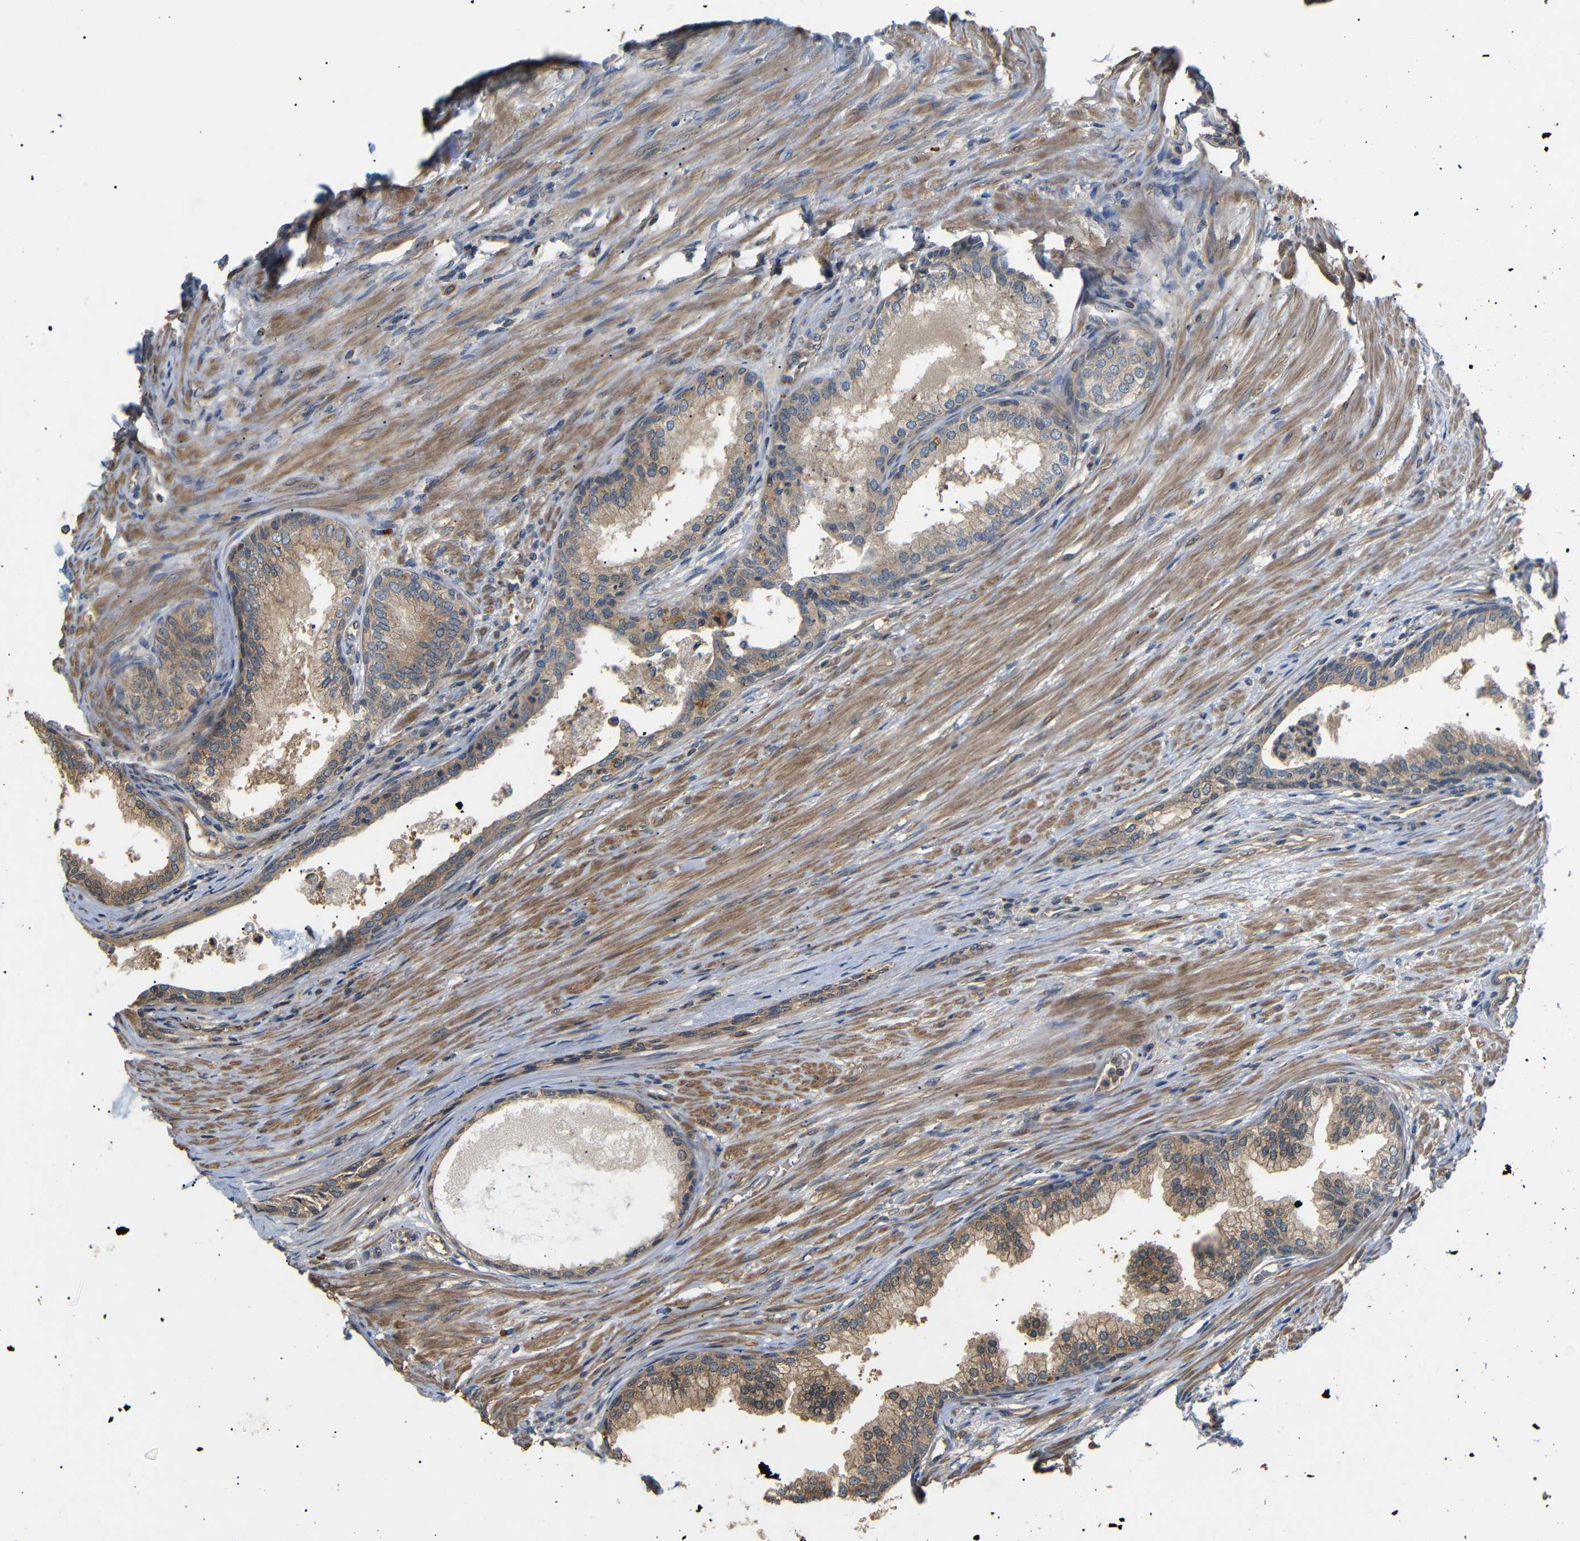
{"staining": {"intensity": "moderate", "quantity": ">75%", "location": "cytoplasmic/membranous"}, "tissue": "prostate", "cell_type": "Glandular cells", "image_type": "normal", "snomed": [{"axis": "morphology", "description": "Normal tissue, NOS"}, {"axis": "topography", "description": "Prostate"}], "caption": "Moderate cytoplasmic/membranous staining for a protein is identified in about >75% of glandular cells of benign prostate using immunohistochemistry.", "gene": "DDR1", "patient": {"sex": "male", "age": 76}}